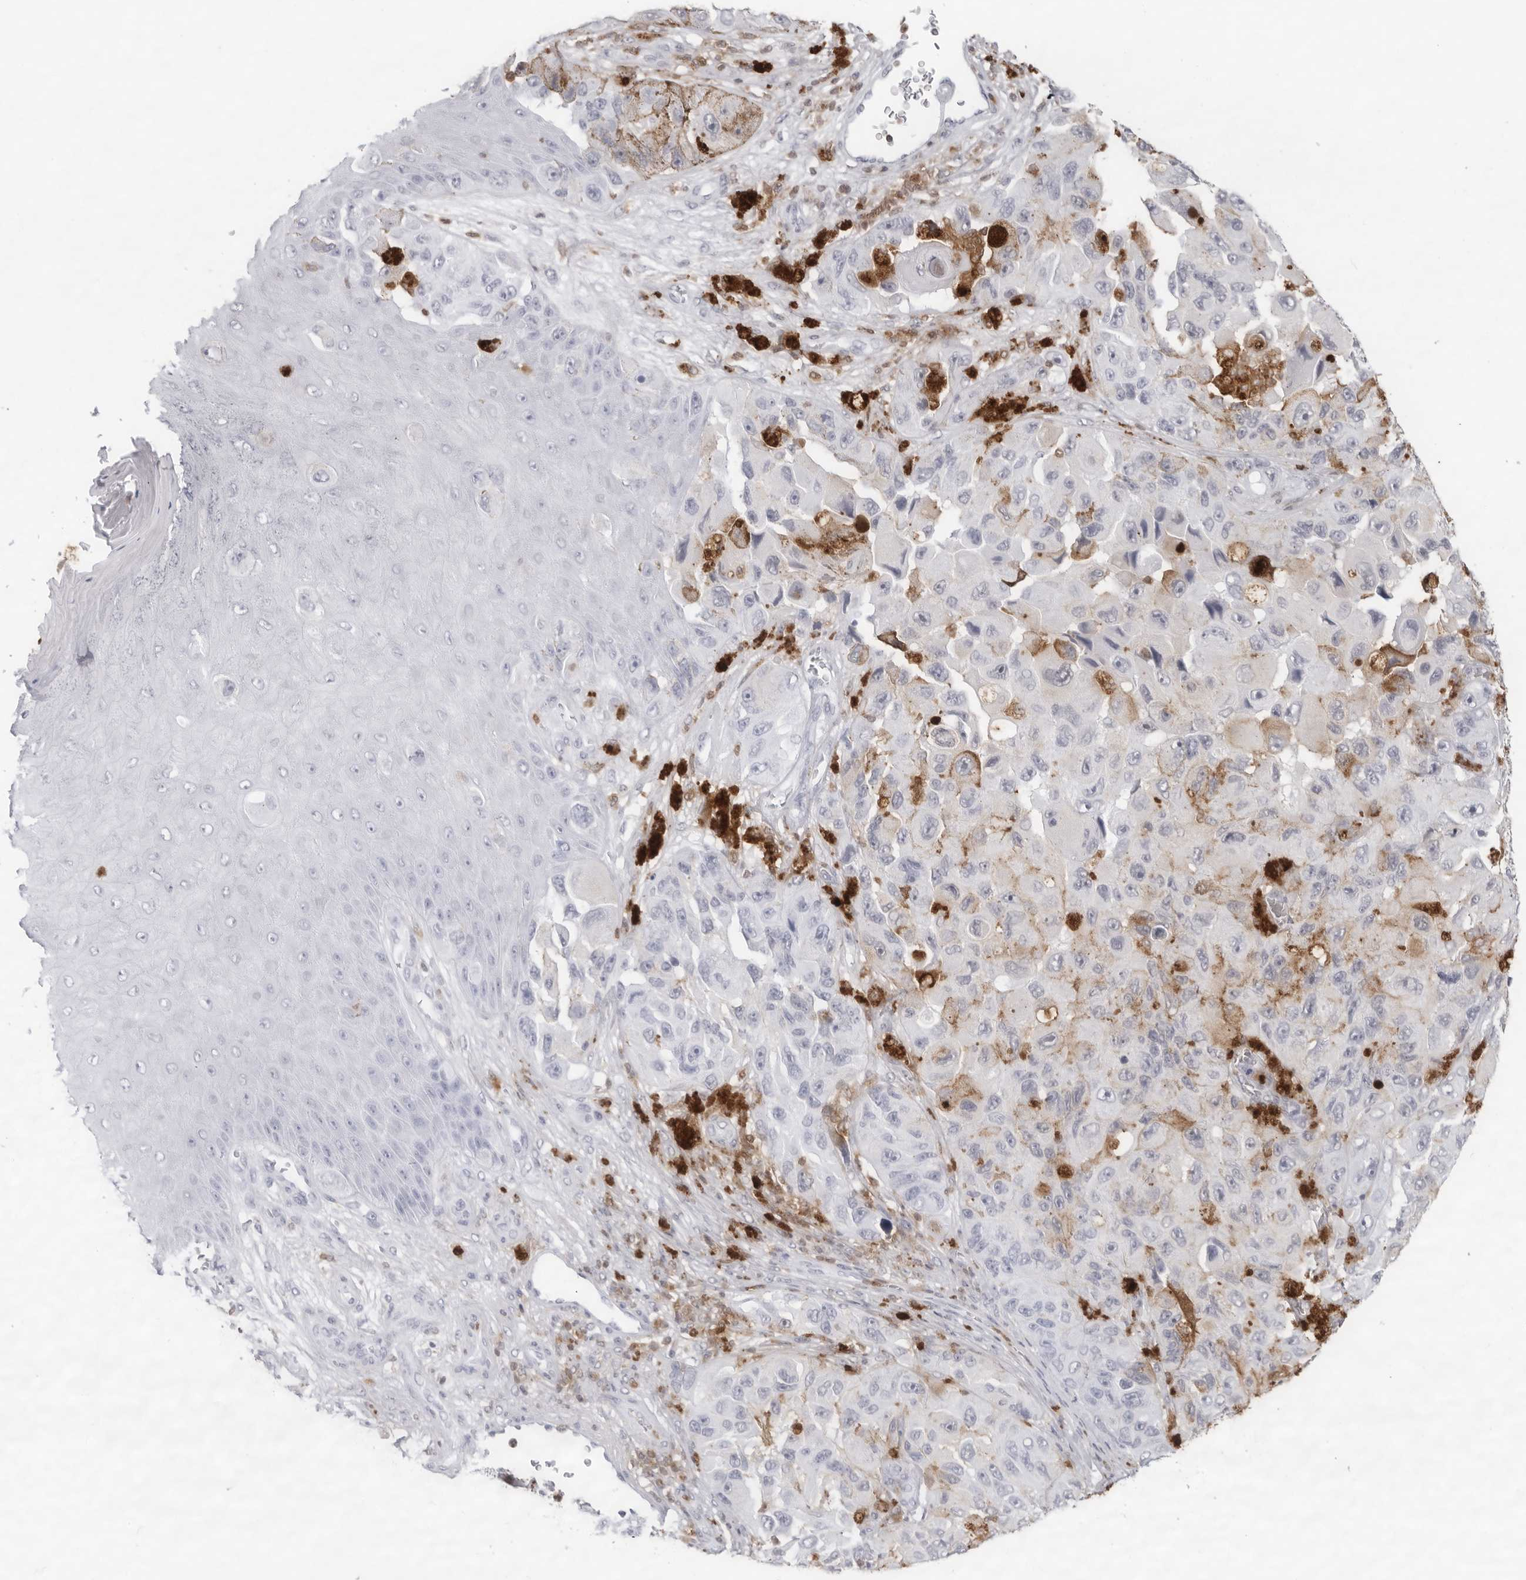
{"staining": {"intensity": "negative", "quantity": "none", "location": "none"}, "tissue": "melanoma", "cell_type": "Tumor cells", "image_type": "cancer", "snomed": [{"axis": "morphology", "description": "Malignant melanoma, NOS"}, {"axis": "topography", "description": "Skin"}], "caption": "Photomicrograph shows no protein positivity in tumor cells of melanoma tissue. (Brightfield microscopy of DAB immunohistochemistry (IHC) at high magnification).", "gene": "FMNL1", "patient": {"sex": "female", "age": 73}}